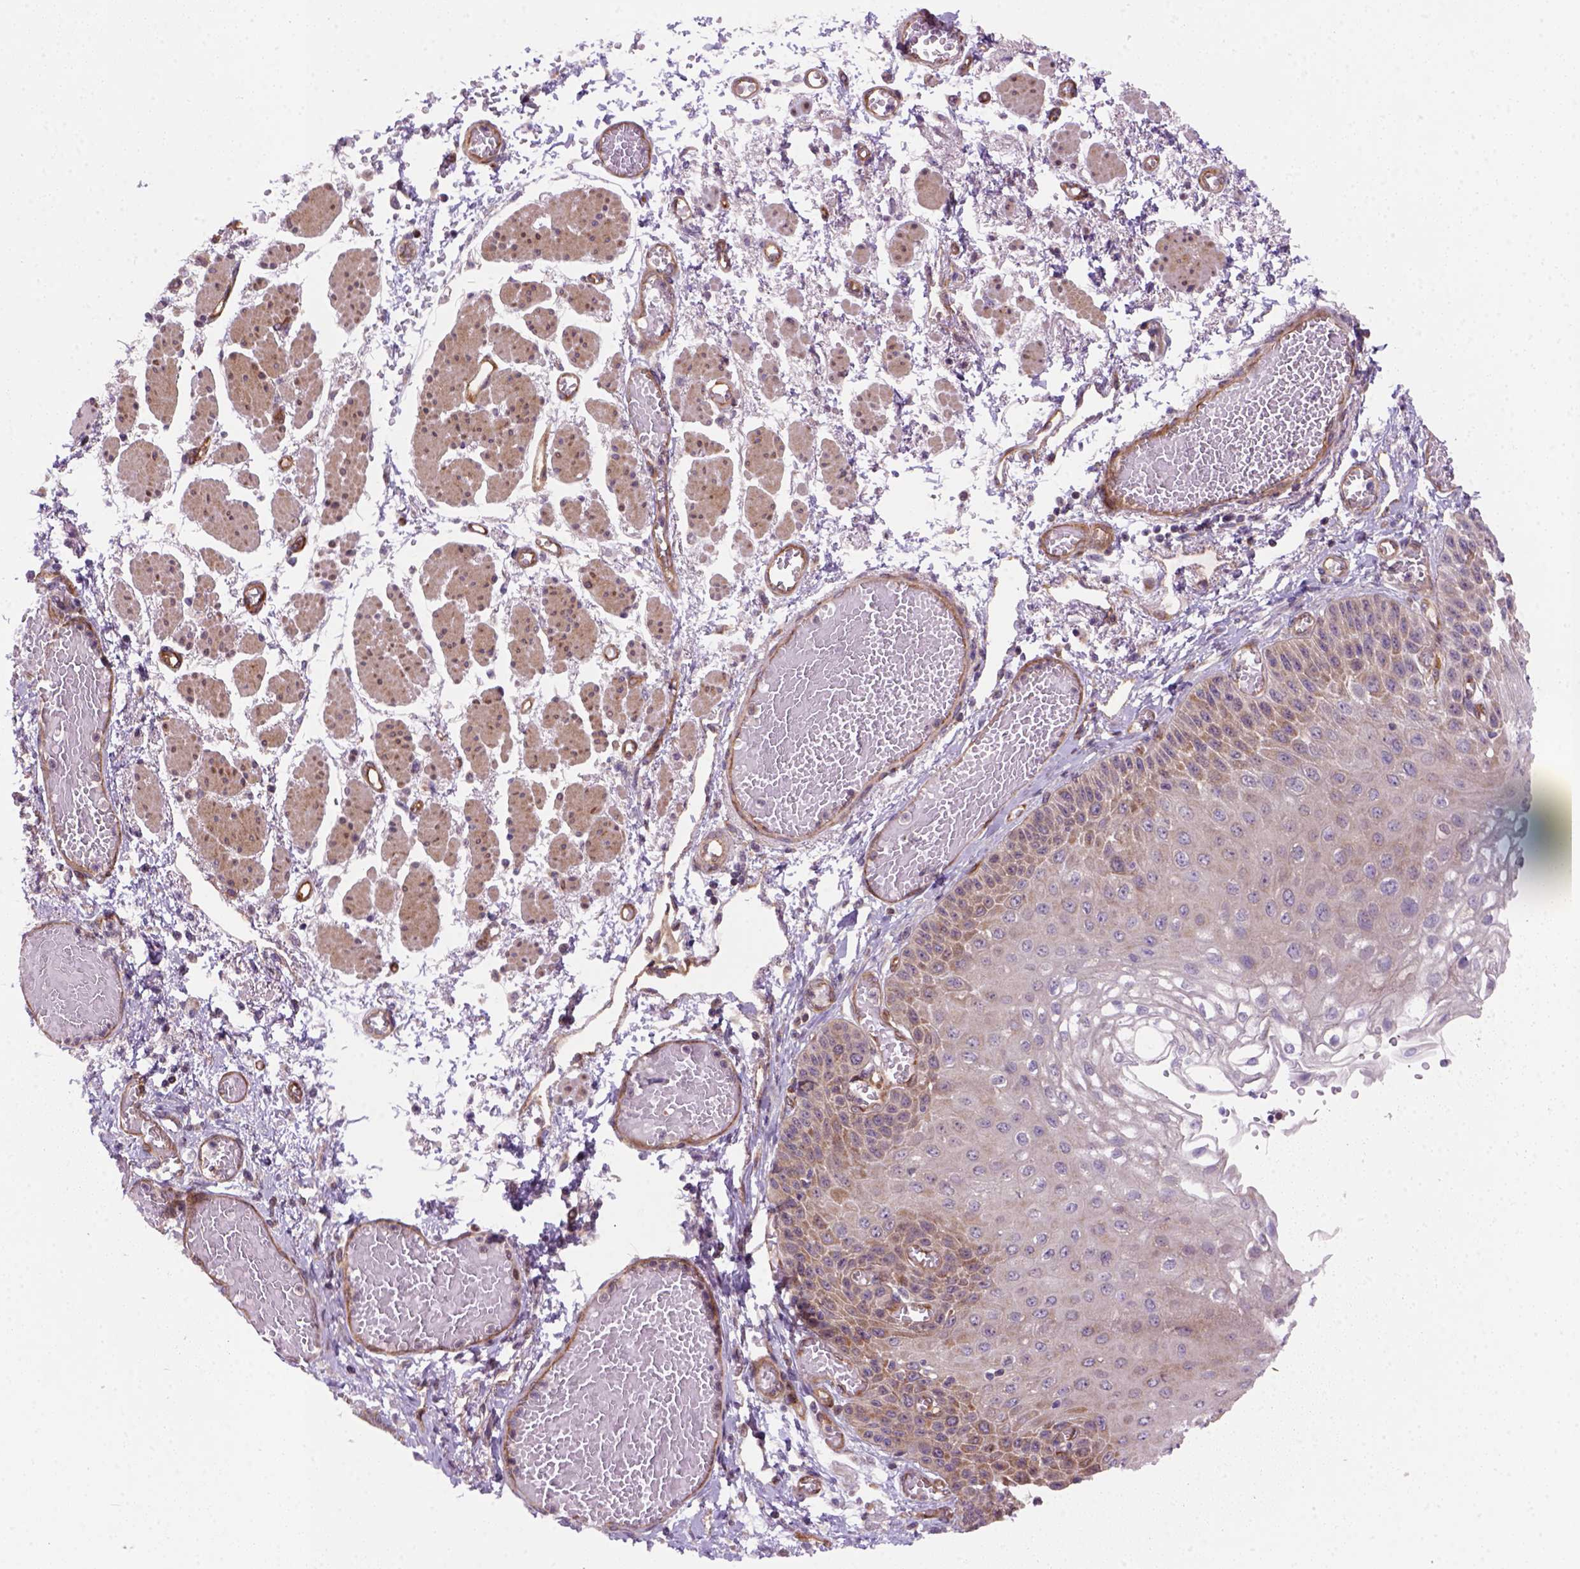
{"staining": {"intensity": "moderate", "quantity": "25%-75%", "location": "cytoplasmic/membranous"}, "tissue": "esophagus", "cell_type": "Squamous epithelial cells", "image_type": "normal", "snomed": [{"axis": "morphology", "description": "Normal tissue, NOS"}, {"axis": "morphology", "description": "Adenocarcinoma, NOS"}, {"axis": "topography", "description": "Esophagus"}], "caption": "Immunohistochemistry (IHC) image of unremarkable human esophagus stained for a protein (brown), which displays medium levels of moderate cytoplasmic/membranous positivity in approximately 25%-75% of squamous epithelial cells.", "gene": "VSTM5", "patient": {"sex": "male", "age": 81}}